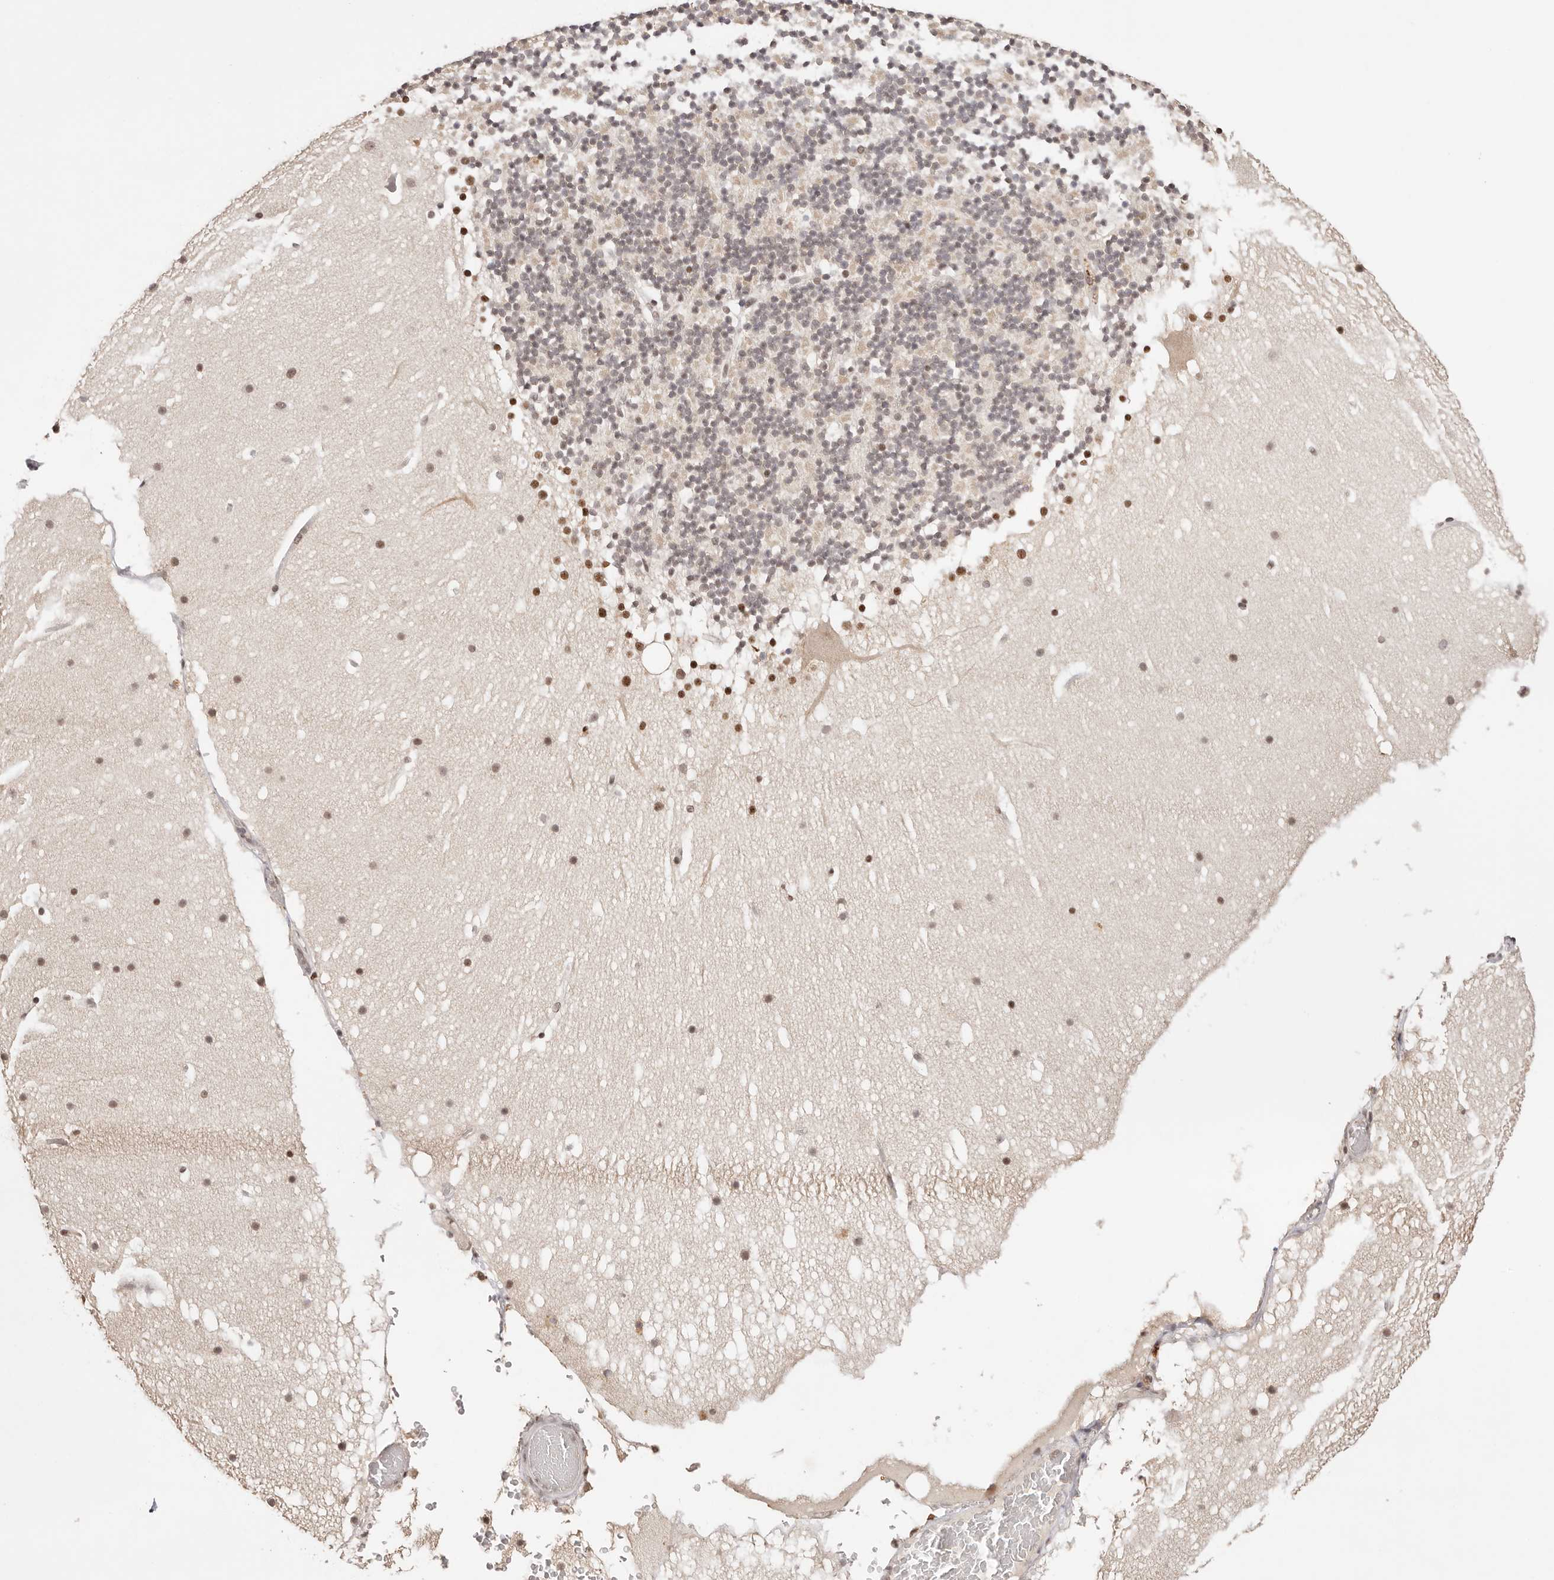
{"staining": {"intensity": "weak", "quantity": "<25%", "location": "nuclear"}, "tissue": "cerebellum", "cell_type": "Cells in granular layer", "image_type": "normal", "snomed": [{"axis": "morphology", "description": "Normal tissue, NOS"}, {"axis": "topography", "description": "Cerebellum"}], "caption": "The IHC histopathology image has no significant expression in cells in granular layer of cerebellum.", "gene": "RFC3", "patient": {"sex": "male", "age": 57}}